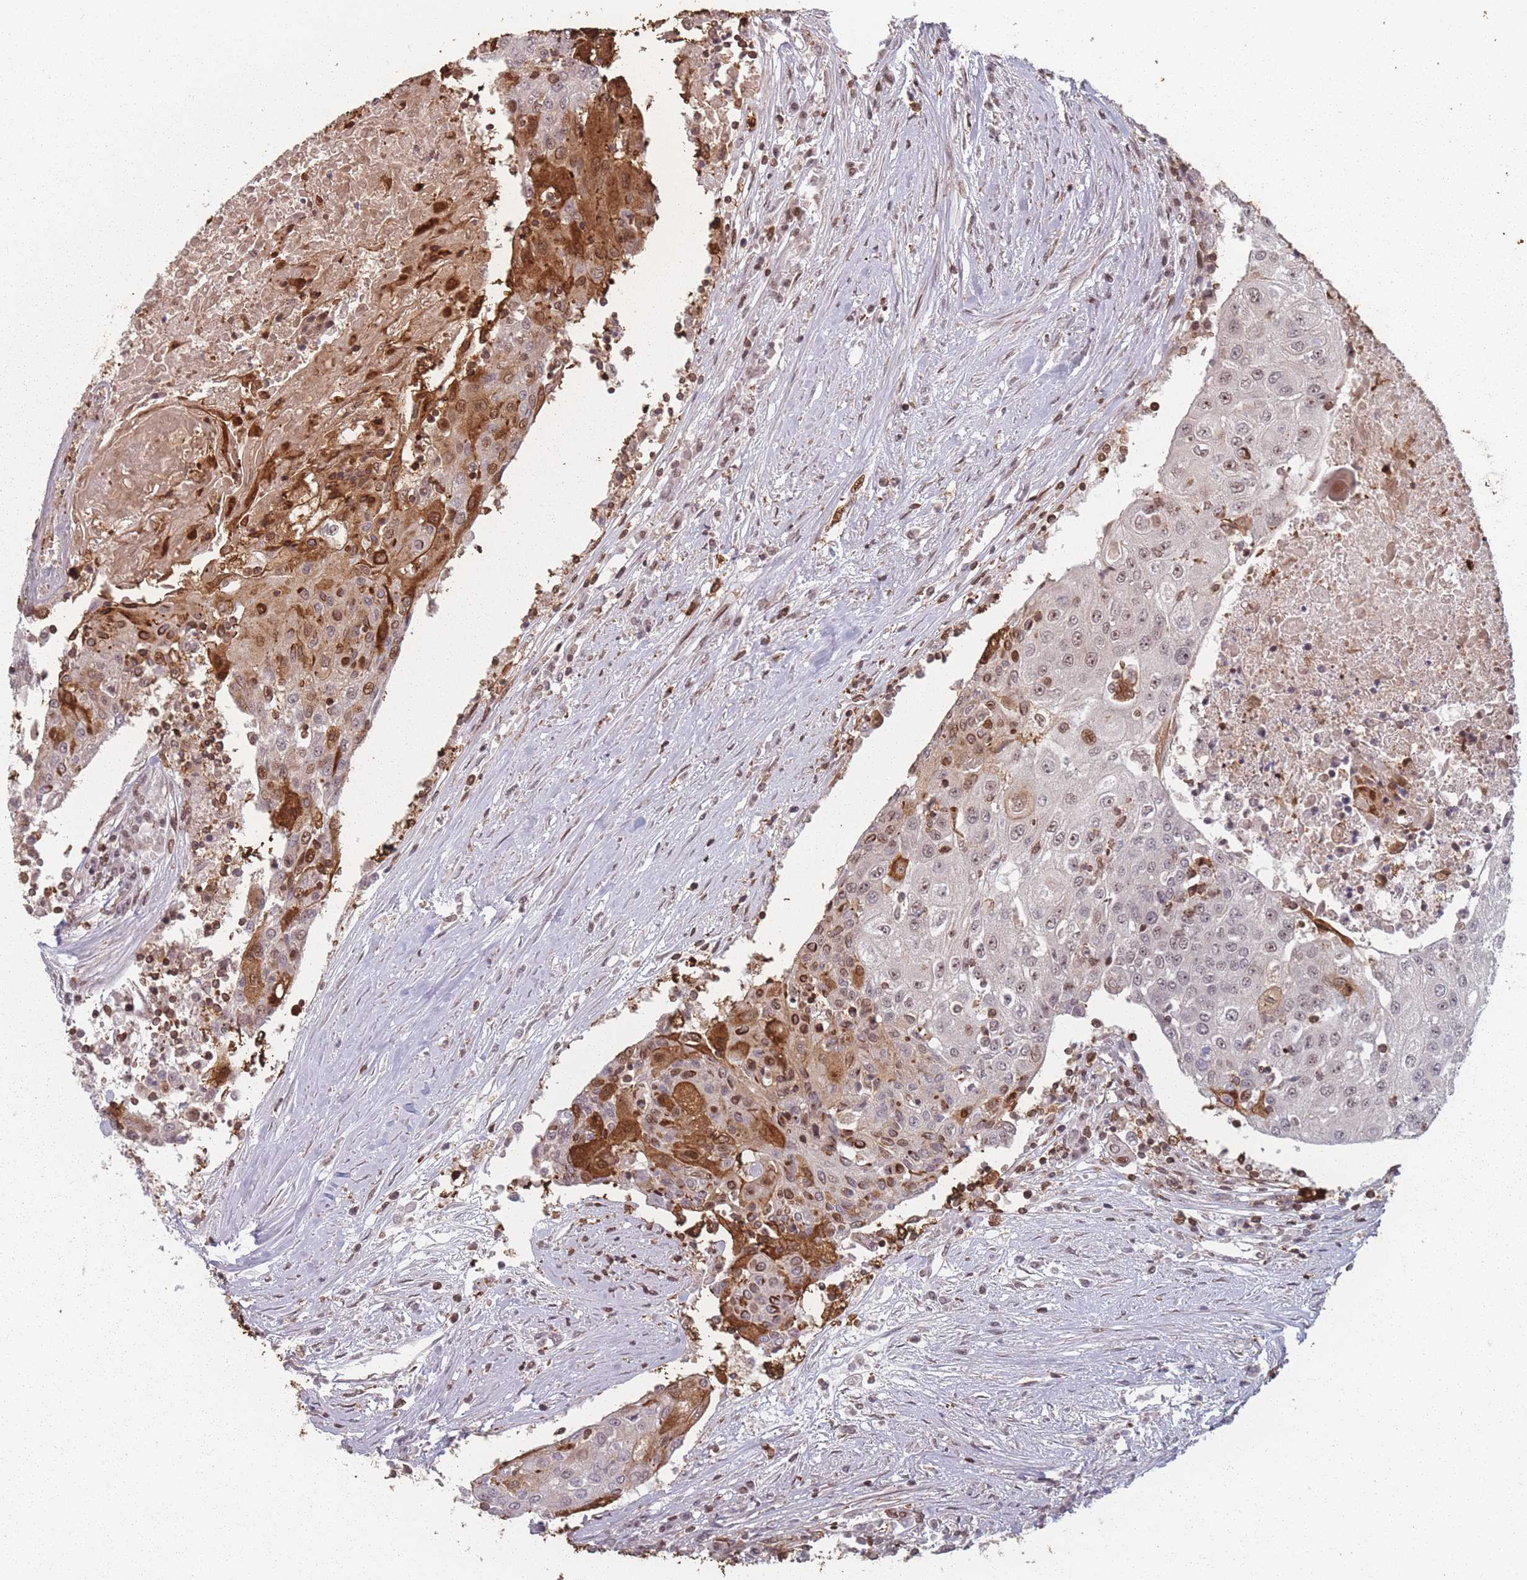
{"staining": {"intensity": "moderate", "quantity": "<25%", "location": "cytoplasmic/membranous,nuclear"}, "tissue": "urothelial cancer", "cell_type": "Tumor cells", "image_type": "cancer", "snomed": [{"axis": "morphology", "description": "Urothelial carcinoma, High grade"}, {"axis": "topography", "description": "Urinary bladder"}], "caption": "This micrograph shows urothelial cancer stained with immunohistochemistry to label a protein in brown. The cytoplasmic/membranous and nuclear of tumor cells show moderate positivity for the protein. Nuclei are counter-stained blue.", "gene": "WDR55", "patient": {"sex": "female", "age": 85}}